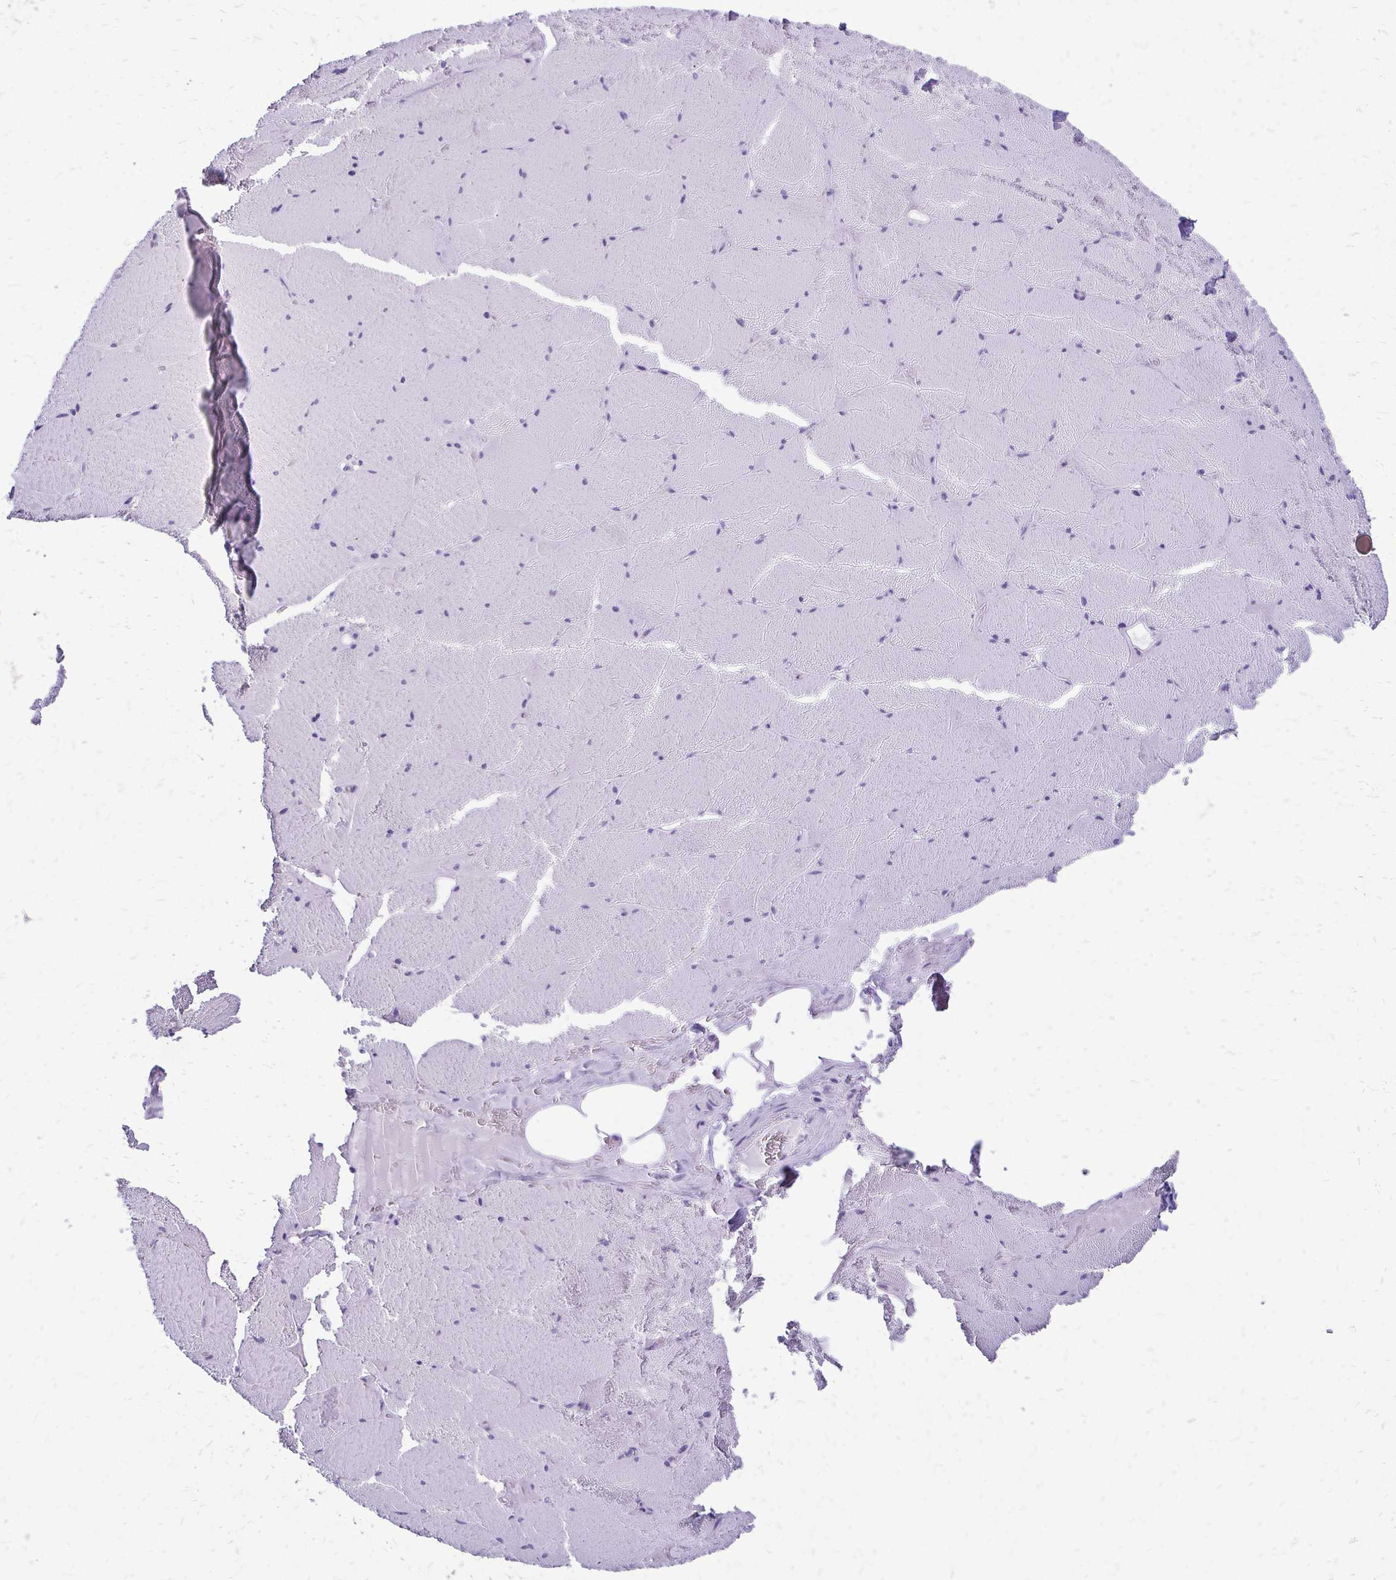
{"staining": {"intensity": "negative", "quantity": "none", "location": "none"}, "tissue": "skeletal muscle", "cell_type": "Myocytes", "image_type": "normal", "snomed": [{"axis": "morphology", "description": "Normal tissue, NOS"}, {"axis": "topography", "description": "Skeletal muscle"}, {"axis": "topography", "description": "Head-Neck"}], "caption": "Micrograph shows no significant protein positivity in myocytes of benign skeletal muscle. (IHC, brightfield microscopy, high magnification).", "gene": "SLC32A1", "patient": {"sex": "male", "age": 66}}